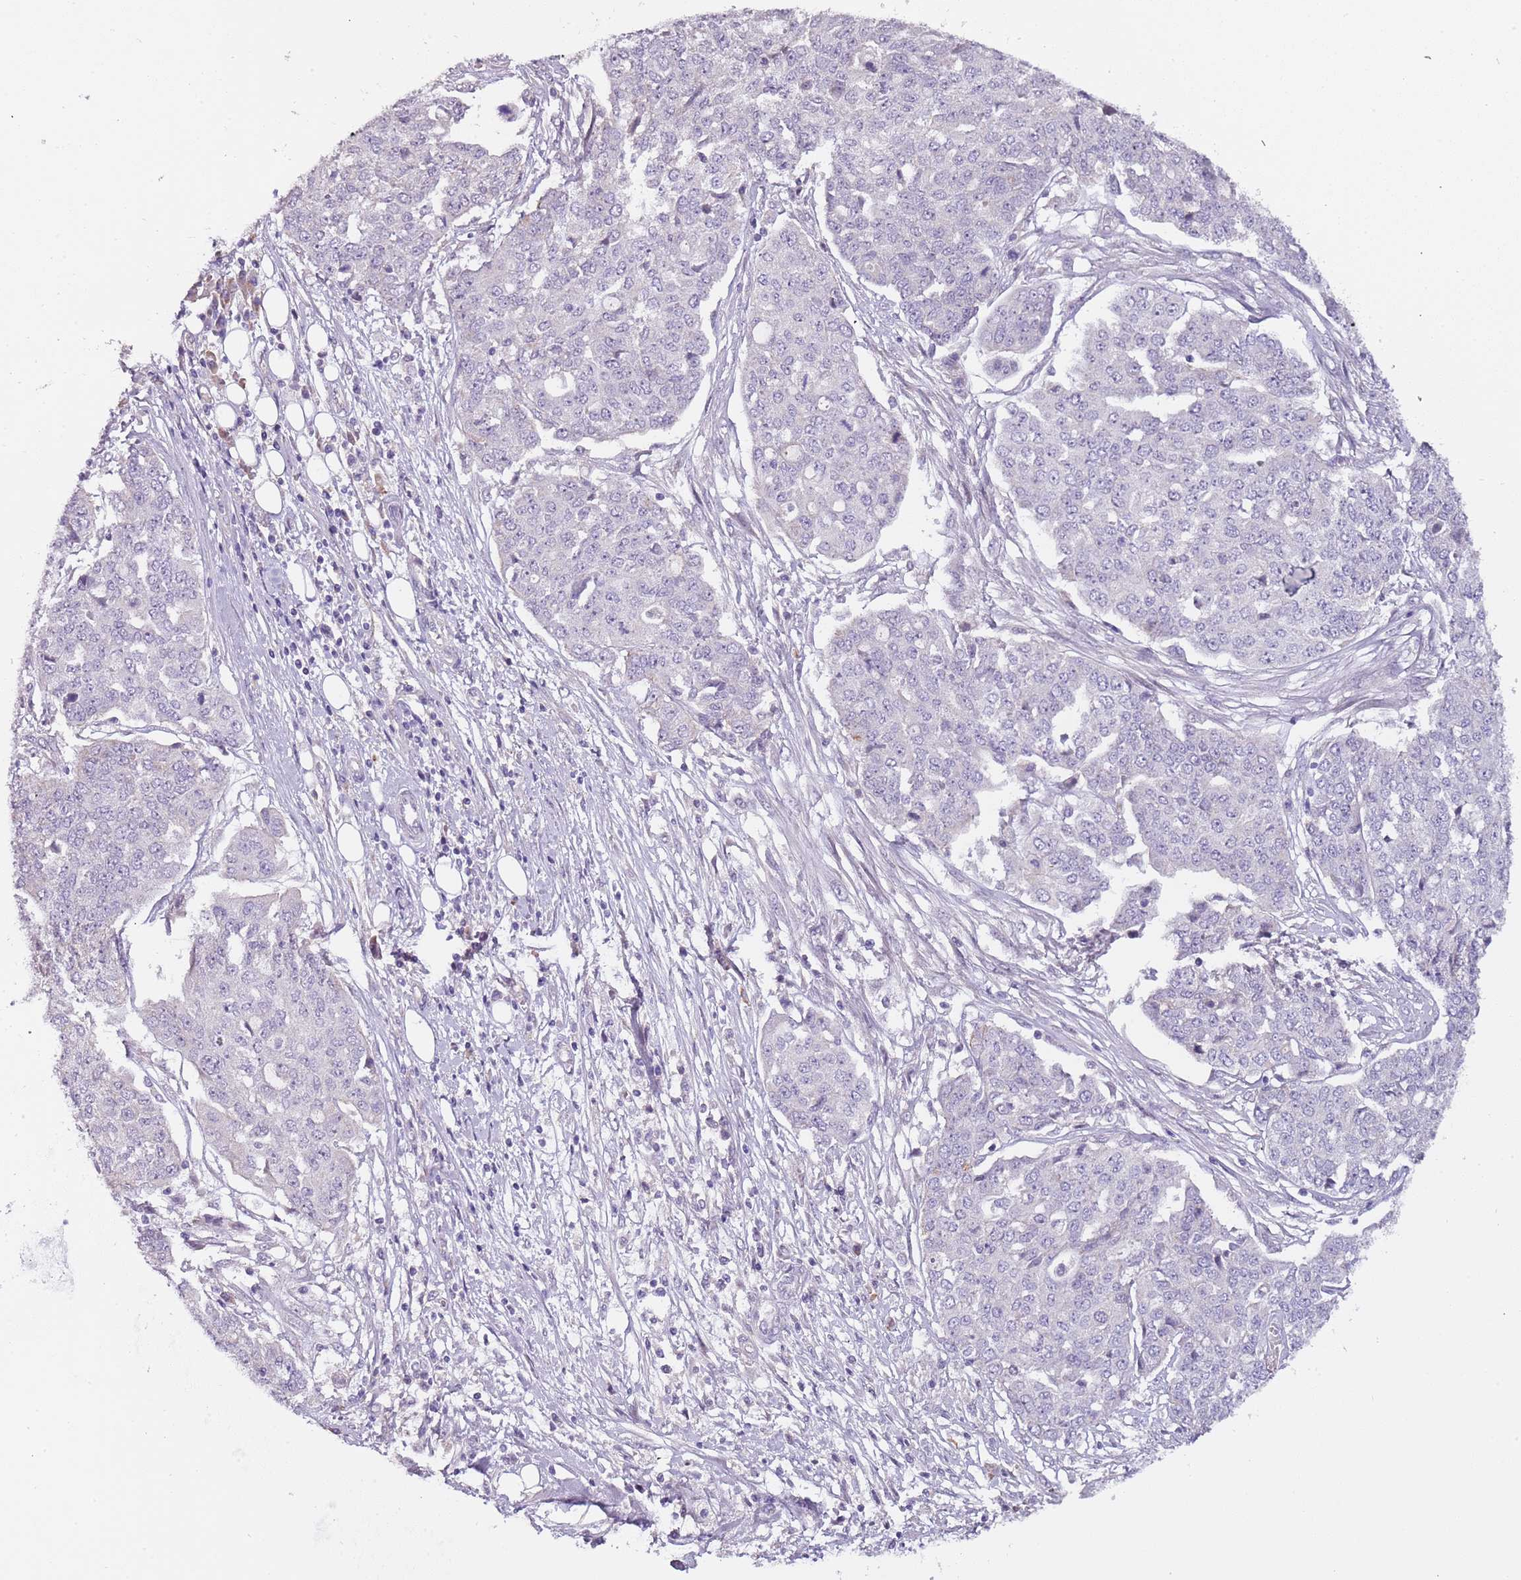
{"staining": {"intensity": "negative", "quantity": "none", "location": "none"}, "tissue": "ovarian cancer", "cell_type": "Tumor cells", "image_type": "cancer", "snomed": [{"axis": "morphology", "description": "Cystadenocarcinoma, serous, NOS"}, {"axis": "topography", "description": "Soft tissue"}, {"axis": "topography", "description": "Ovary"}], "caption": "Ovarian cancer (serous cystadenocarcinoma) was stained to show a protein in brown. There is no significant expression in tumor cells. (Stains: DAB IHC with hematoxylin counter stain, Microscopy: brightfield microscopy at high magnification).", "gene": "NKX2-3", "patient": {"sex": "female", "age": 57}}